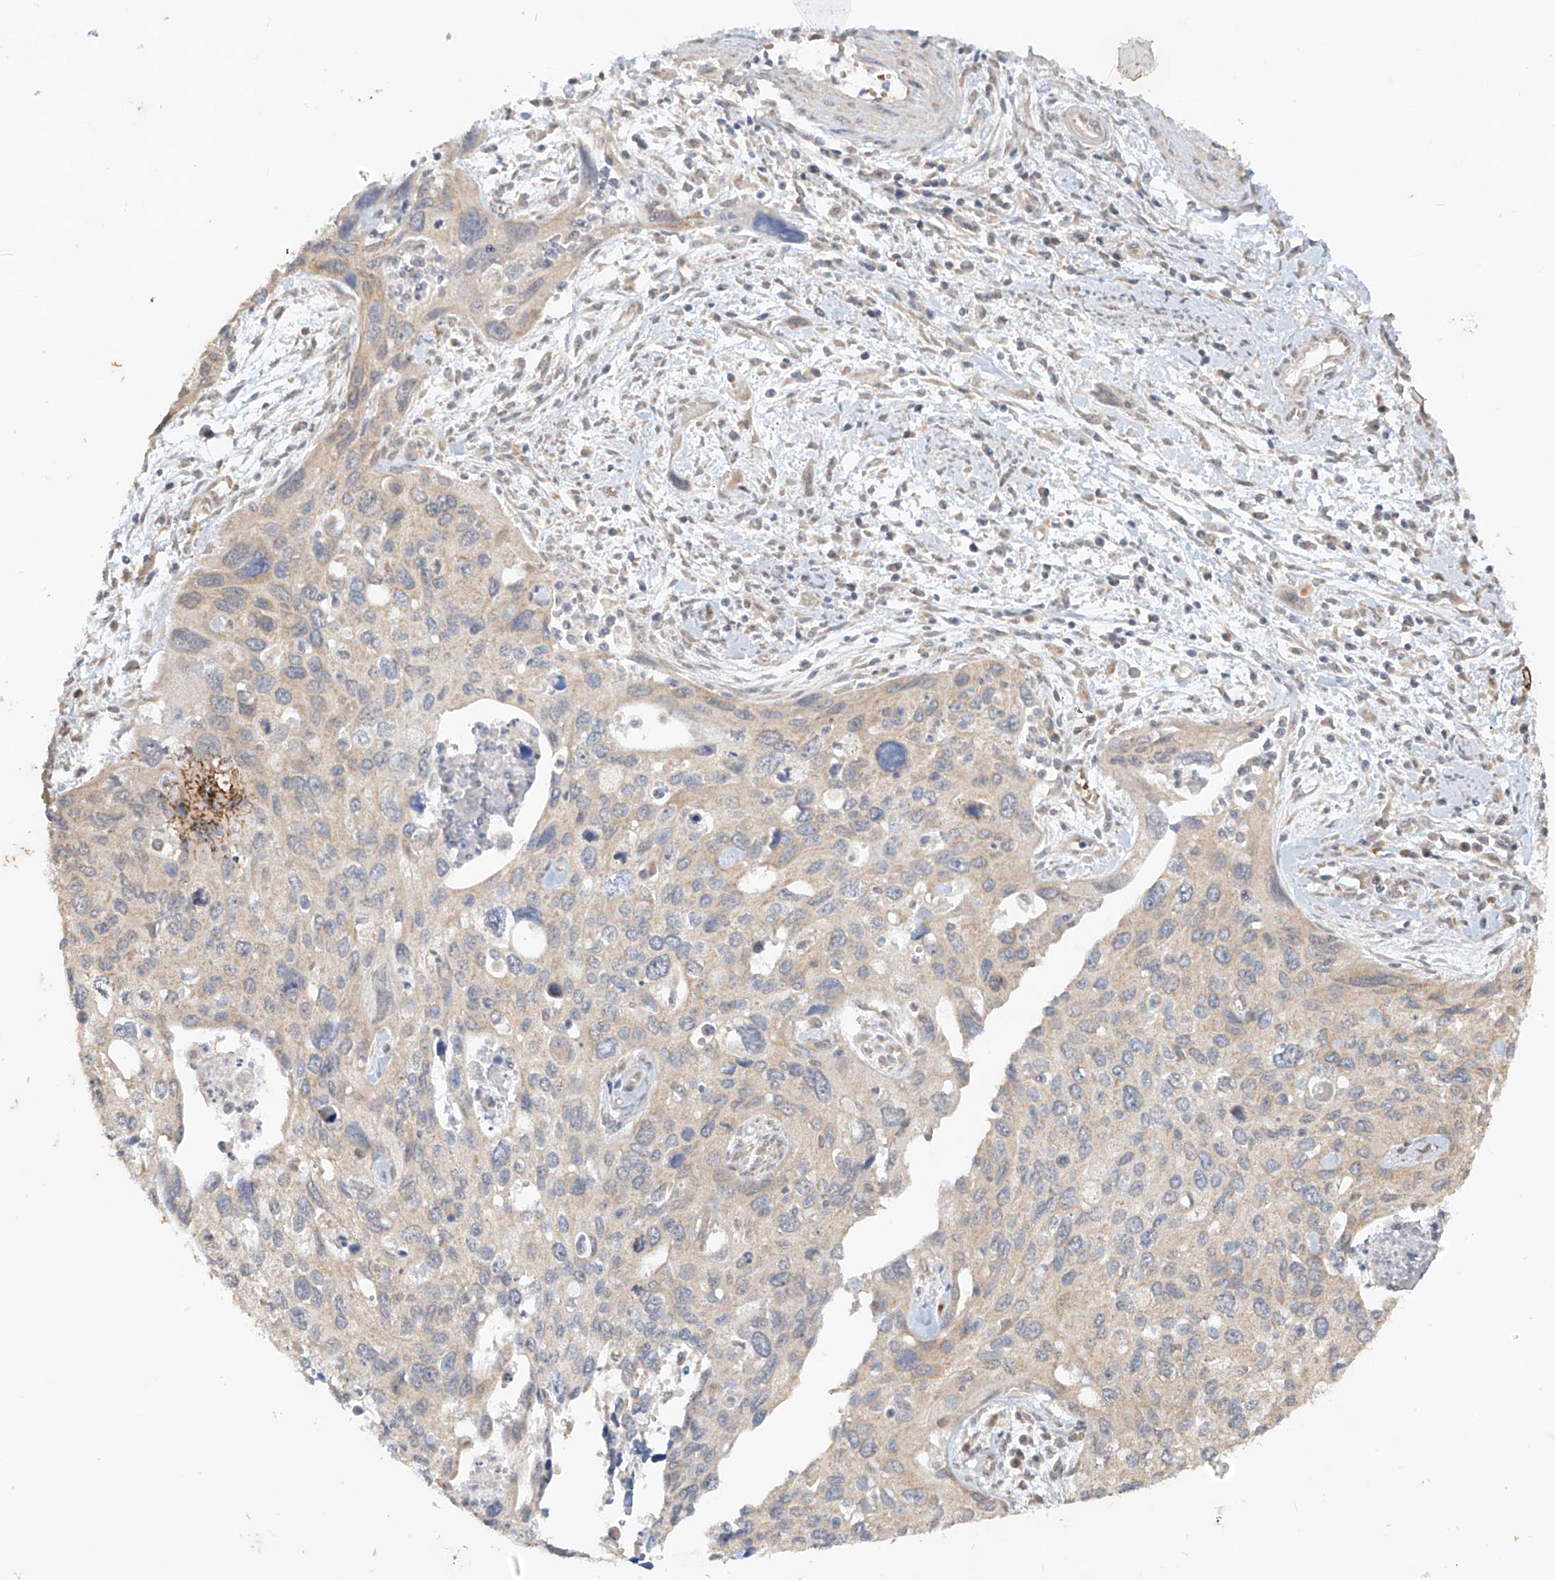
{"staining": {"intensity": "weak", "quantity": "<25%", "location": "cytoplasmic/membranous"}, "tissue": "cervical cancer", "cell_type": "Tumor cells", "image_type": "cancer", "snomed": [{"axis": "morphology", "description": "Squamous cell carcinoma, NOS"}, {"axis": "topography", "description": "Cervix"}], "caption": "IHC of cervical cancer (squamous cell carcinoma) demonstrates no positivity in tumor cells.", "gene": "MTUS2", "patient": {"sex": "female", "age": 55}}